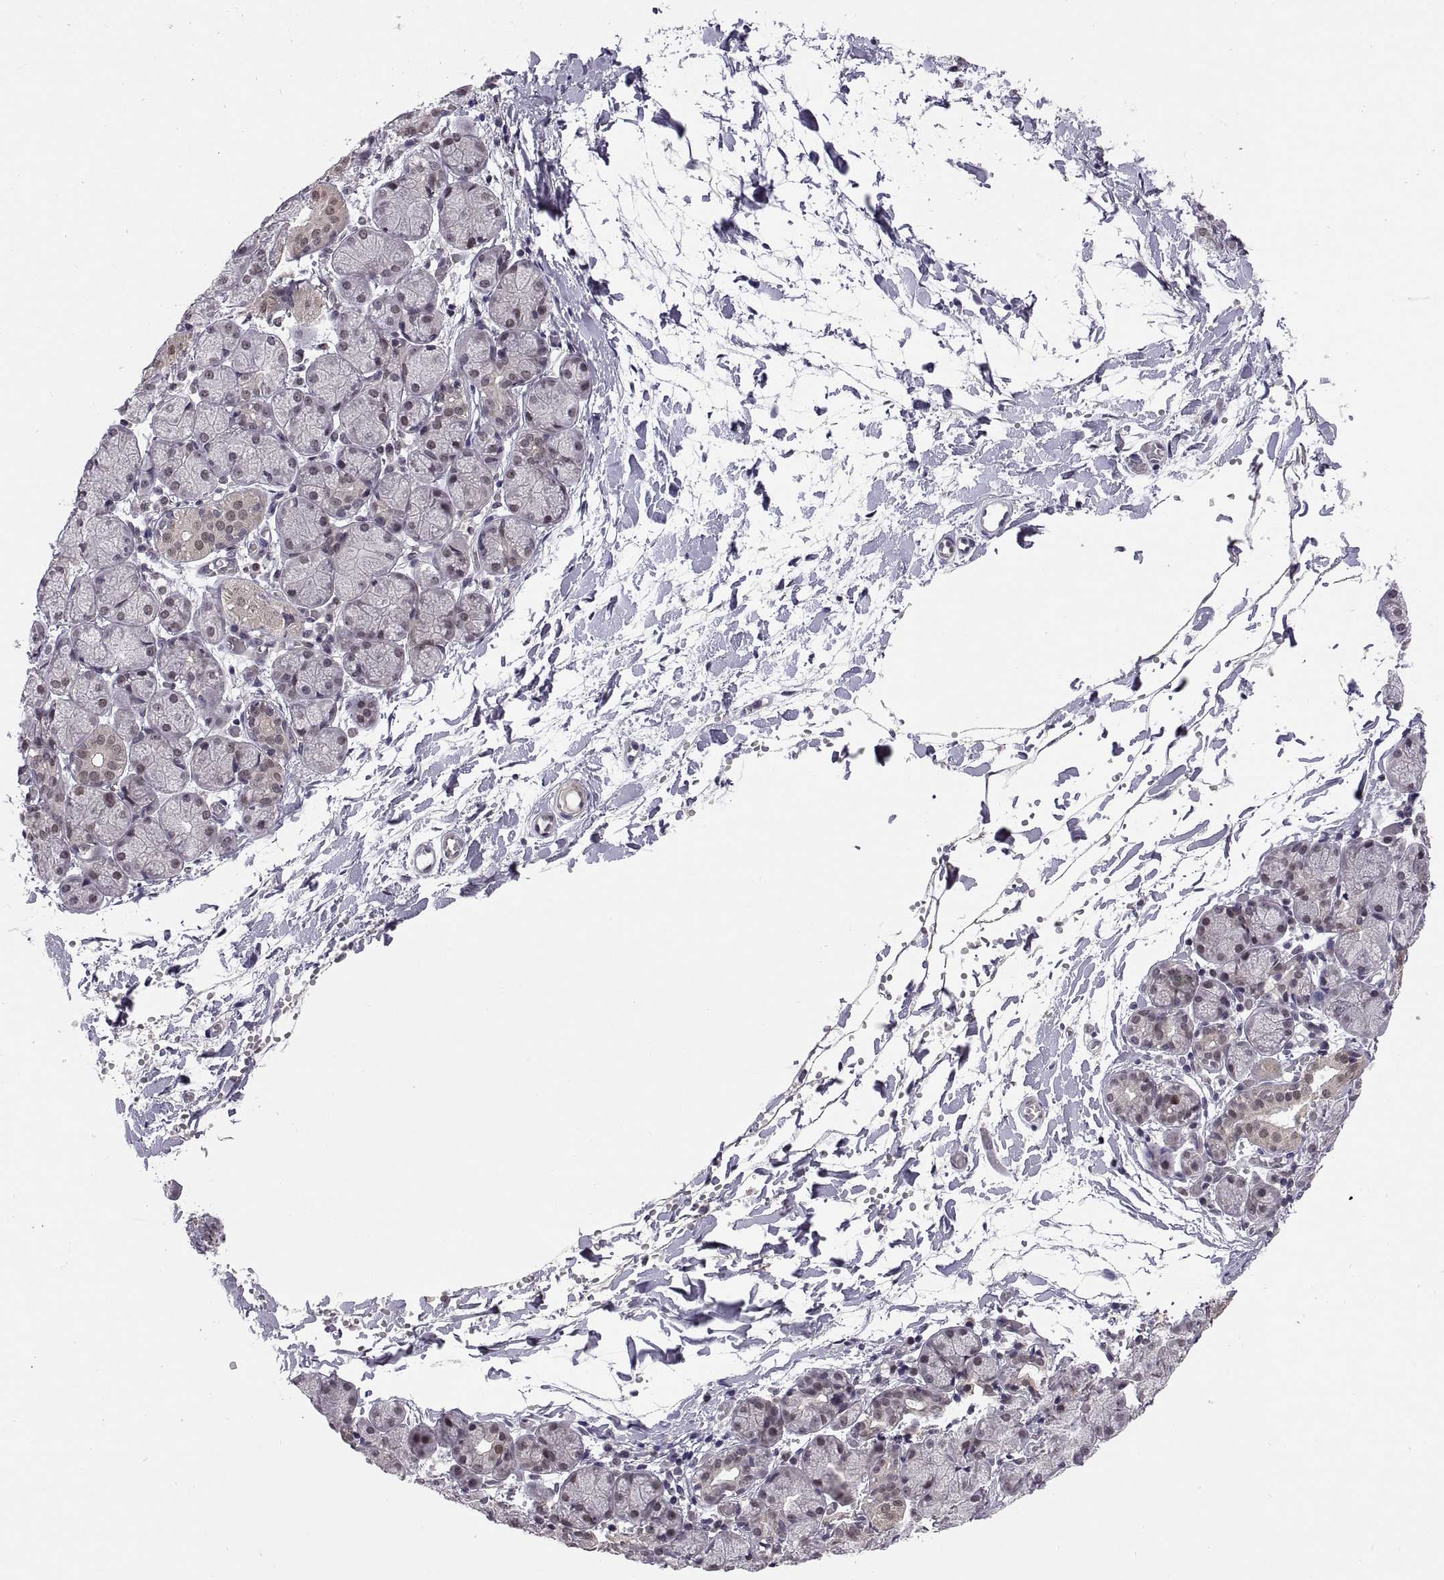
{"staining": {"intensity": "weak", "quantity": "<25%", "location": "nuclear"}, "tissue": "salivary gland", "cell_type": "Glandular cells", "image_type": "normal", "snomed": [{"axis": "morphology", "description": "Normal tissue, NOS"}, {"axis": "topography", "description": "Salivary gland"}, {"axis": "topography", "description": "Peripheral nerve tissue"}], "caption": "Salivary gland was stained to show a protein in brown. There is no significant expression in glandular cells. (DAB IHC visualized using brightfield microscopy, high magnification).", "gene": "CHFR", "patient": {"sex": "female", "age": 24}}